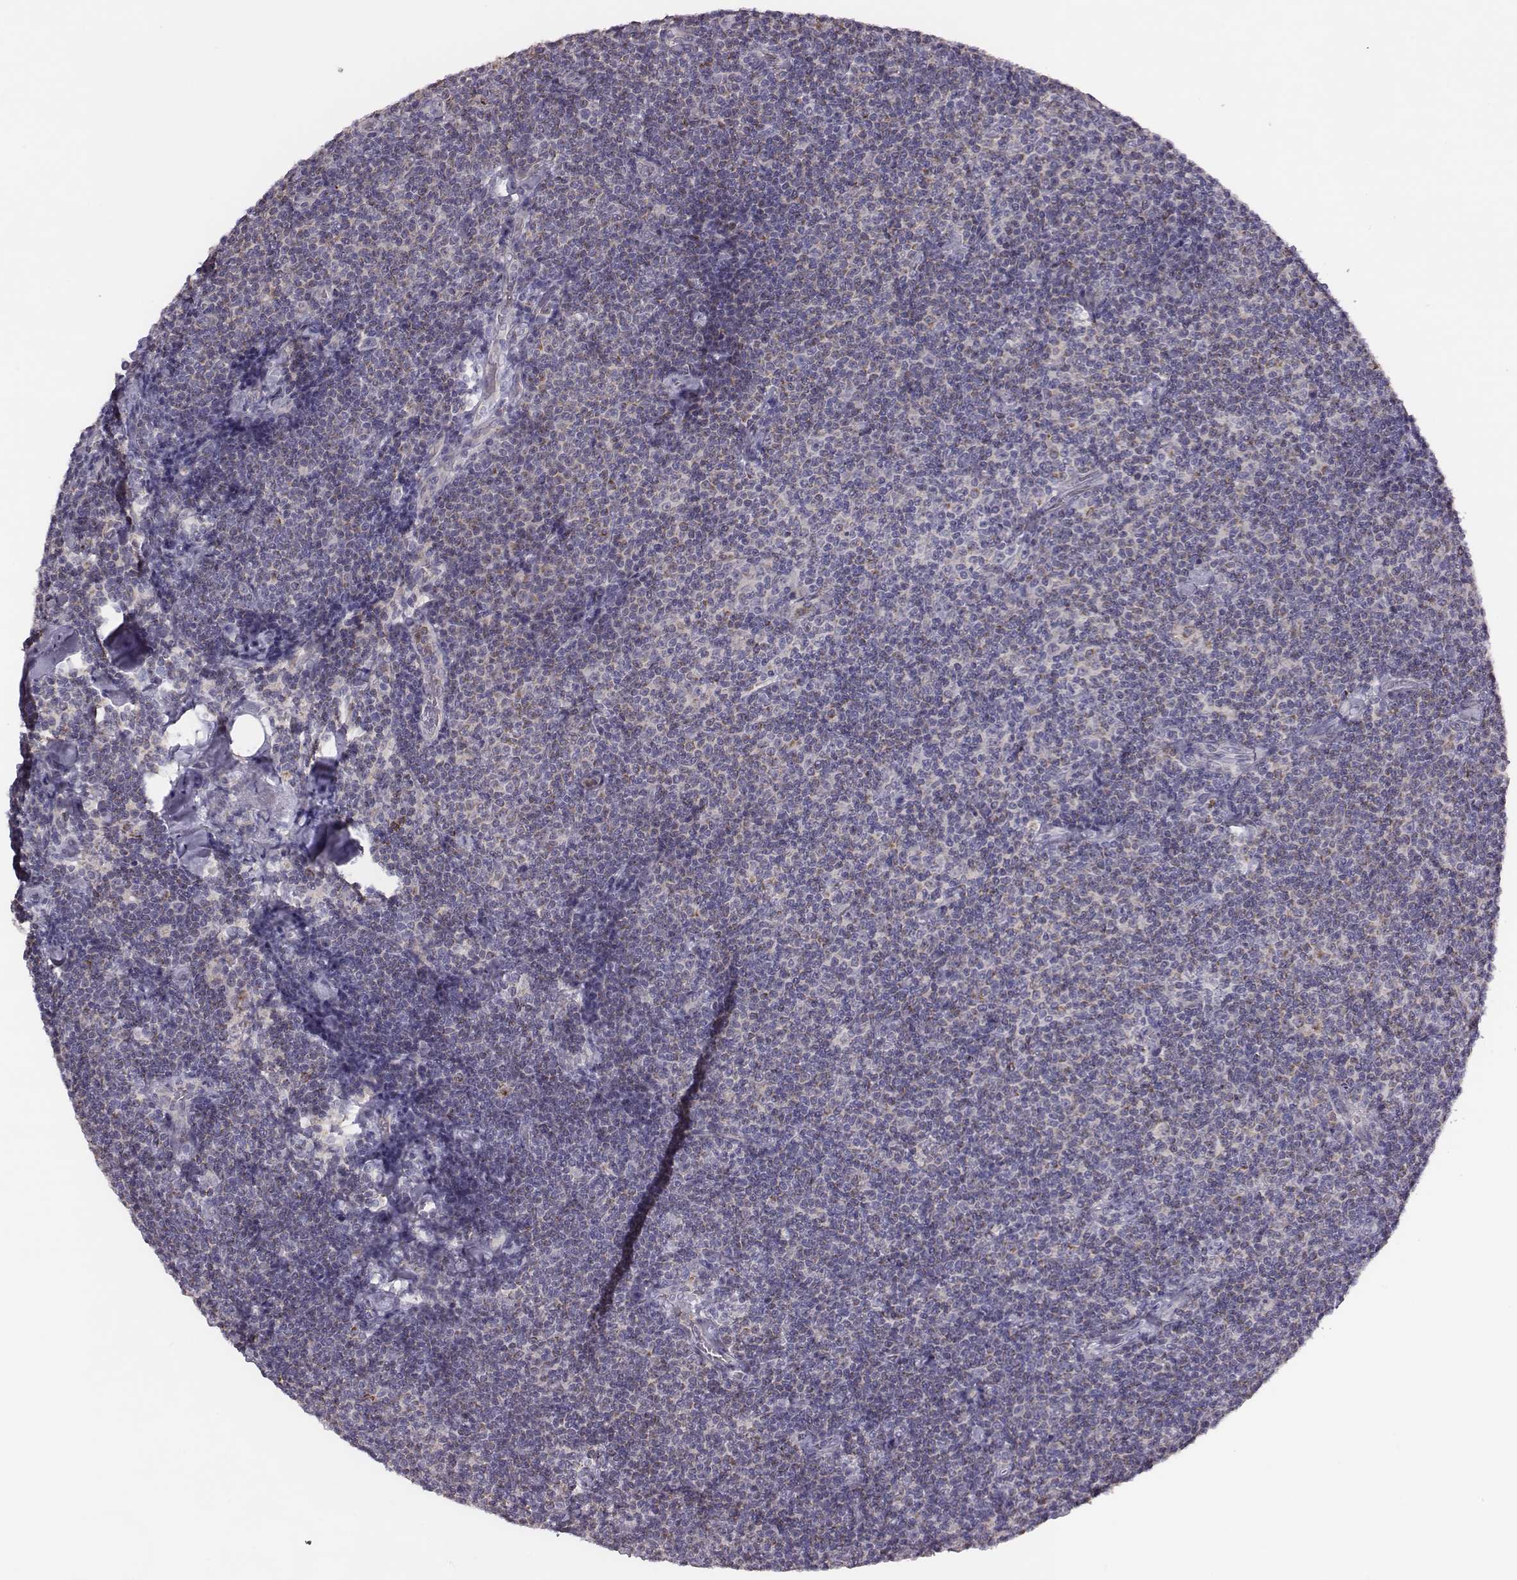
{"staining": {"intensity": "negative", "quantity": "none", "location": "none"}, "tissue": "lymphoma", "cell_type": "Tumor cells", "image_type": "cancer", "snomed": [{"axis": "morphology", "description": "Malignant lymphoma, non-Hodgkin's type, Low grade"}, {"axis": "topography", "description": "Lymph node"}], "caption": "Micrograph shows no protein positivity in tumor cells of lymphoma tissue.", "gene": "KMO", "patient": {"sex": "male", "age": 81}}